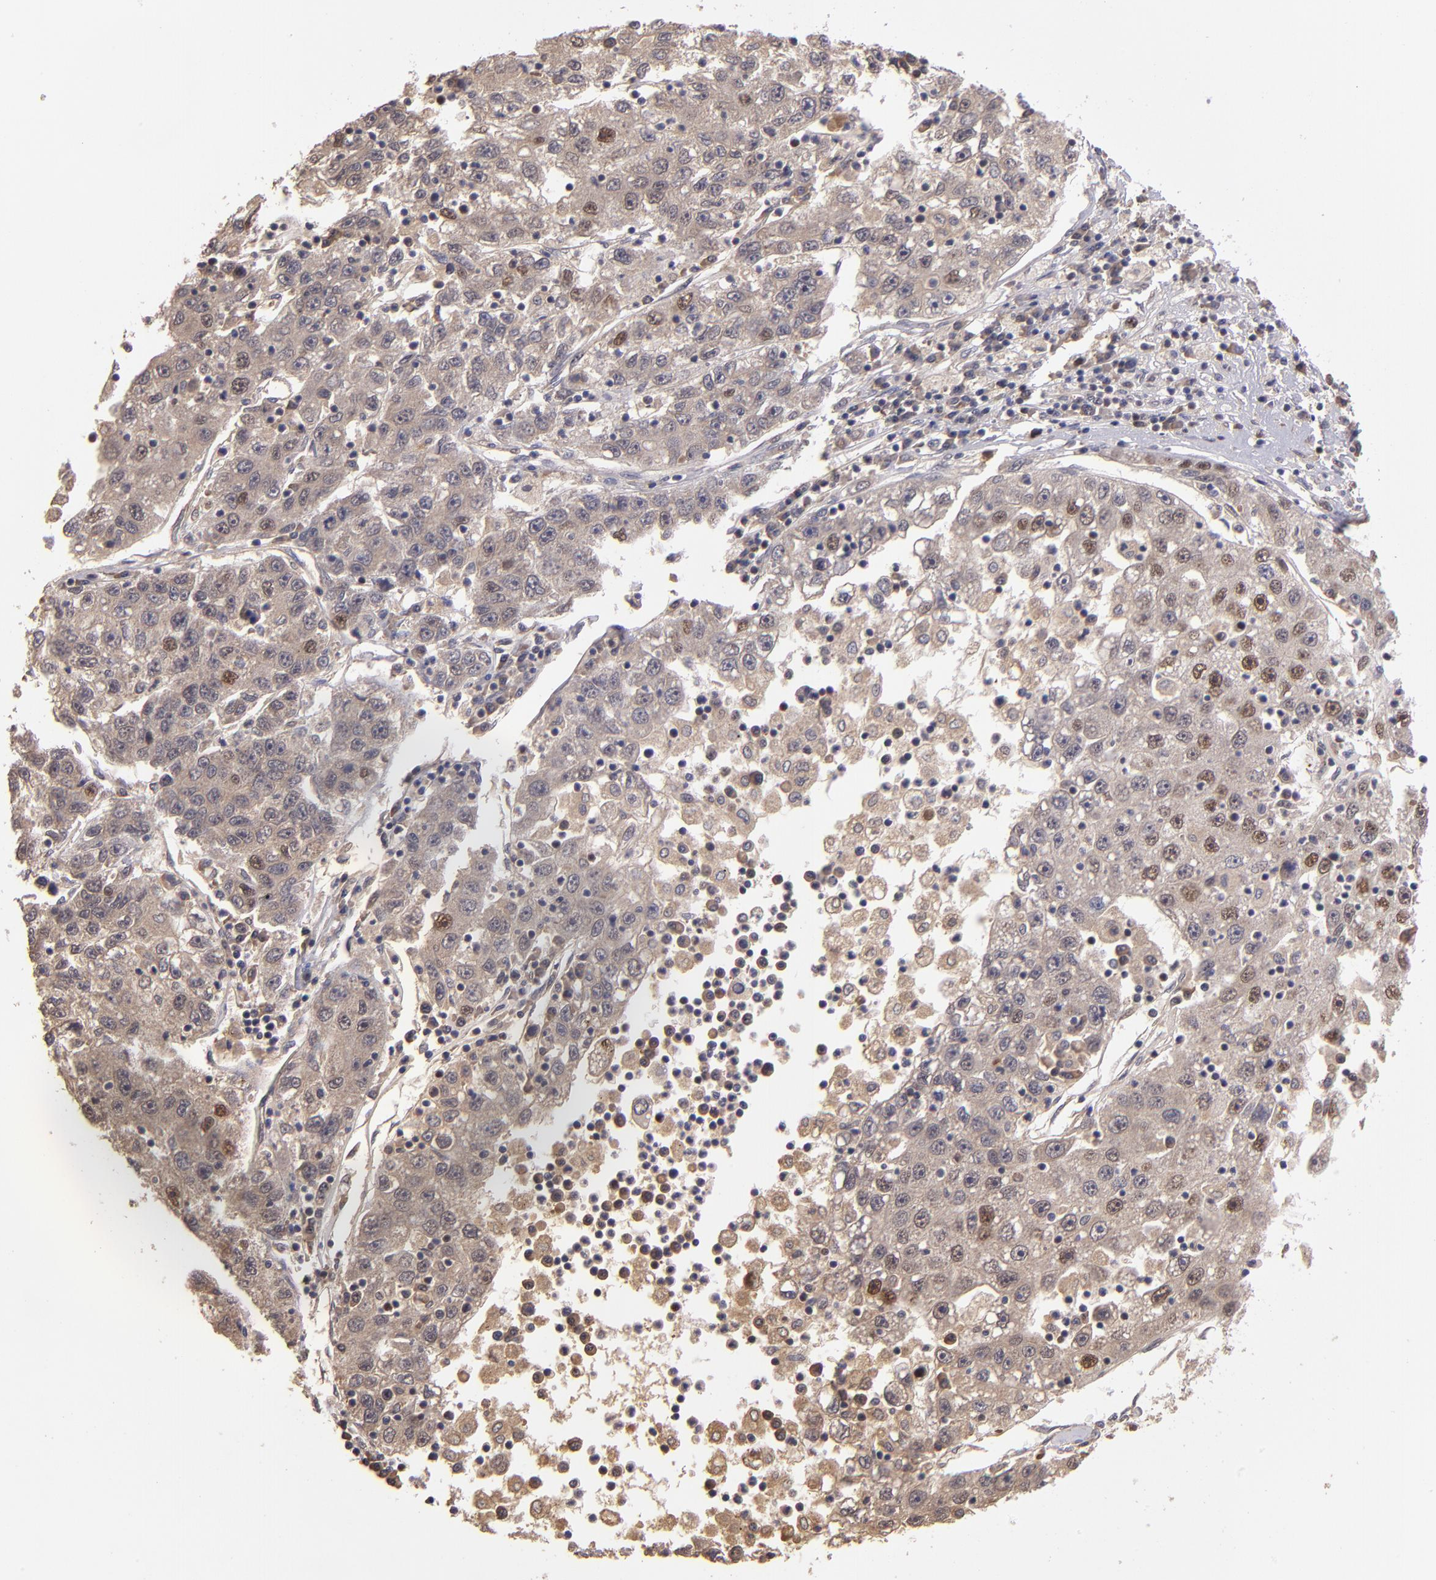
{"staining": {"intensity": "moderate", "quantity": "<25%", "location": "nuclear"}, "tissue": "liver cancer", "cell_type": "Tumor cells", "image_type": "cancer", "snomed": [{"axis": "morphology", "description": "Carcinoma, Hepatocellular, NOS"}, {"axis": "topography", "description": "Liver"}], "caption": "The histopathology image reveals a brown stain indicating the presence of a protein in the nuclear of tumor cells in liver cancer (hepatocellular carcinoma).", "gene": "ABHD12B", "patient": {"sex": "male", "age": 49}}